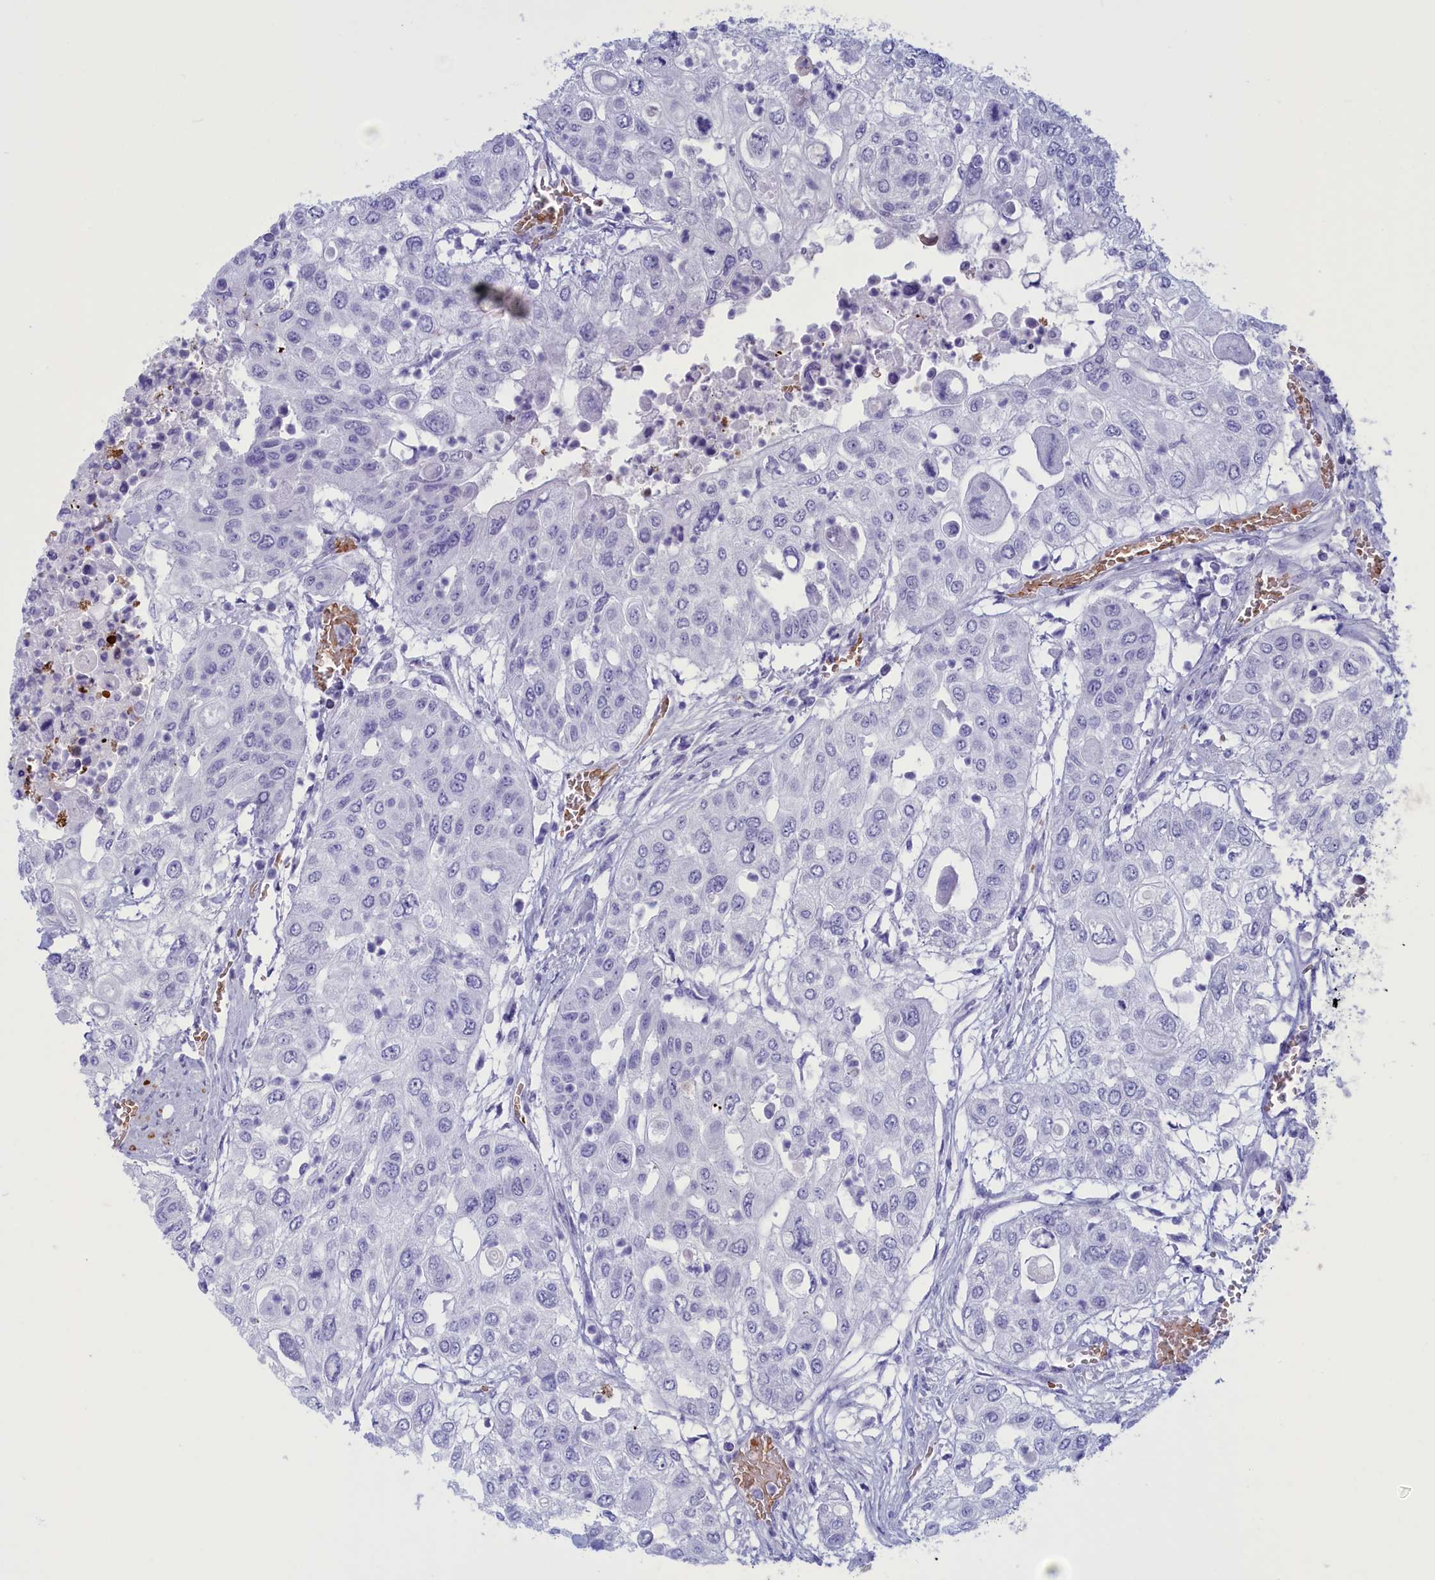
{"staining": {"intensity": "negative", "quantity": "none", "location": "none"}, "tissue": "urothelial cancer", "cell_type": "Tumor cells", "image_type": "cancer", "snomed": [{"axis": "morphology", "description": "Urothelial carcinoma, High grade"}, {"axis": "topography", "description": "Urinary bladder"}], "caption": "Protein analysis of urothelial cancer exhibits no significant positivity in tumor cells.", "gene": "GAPDHS", "patient": {"sex": "female", "age": 79}}